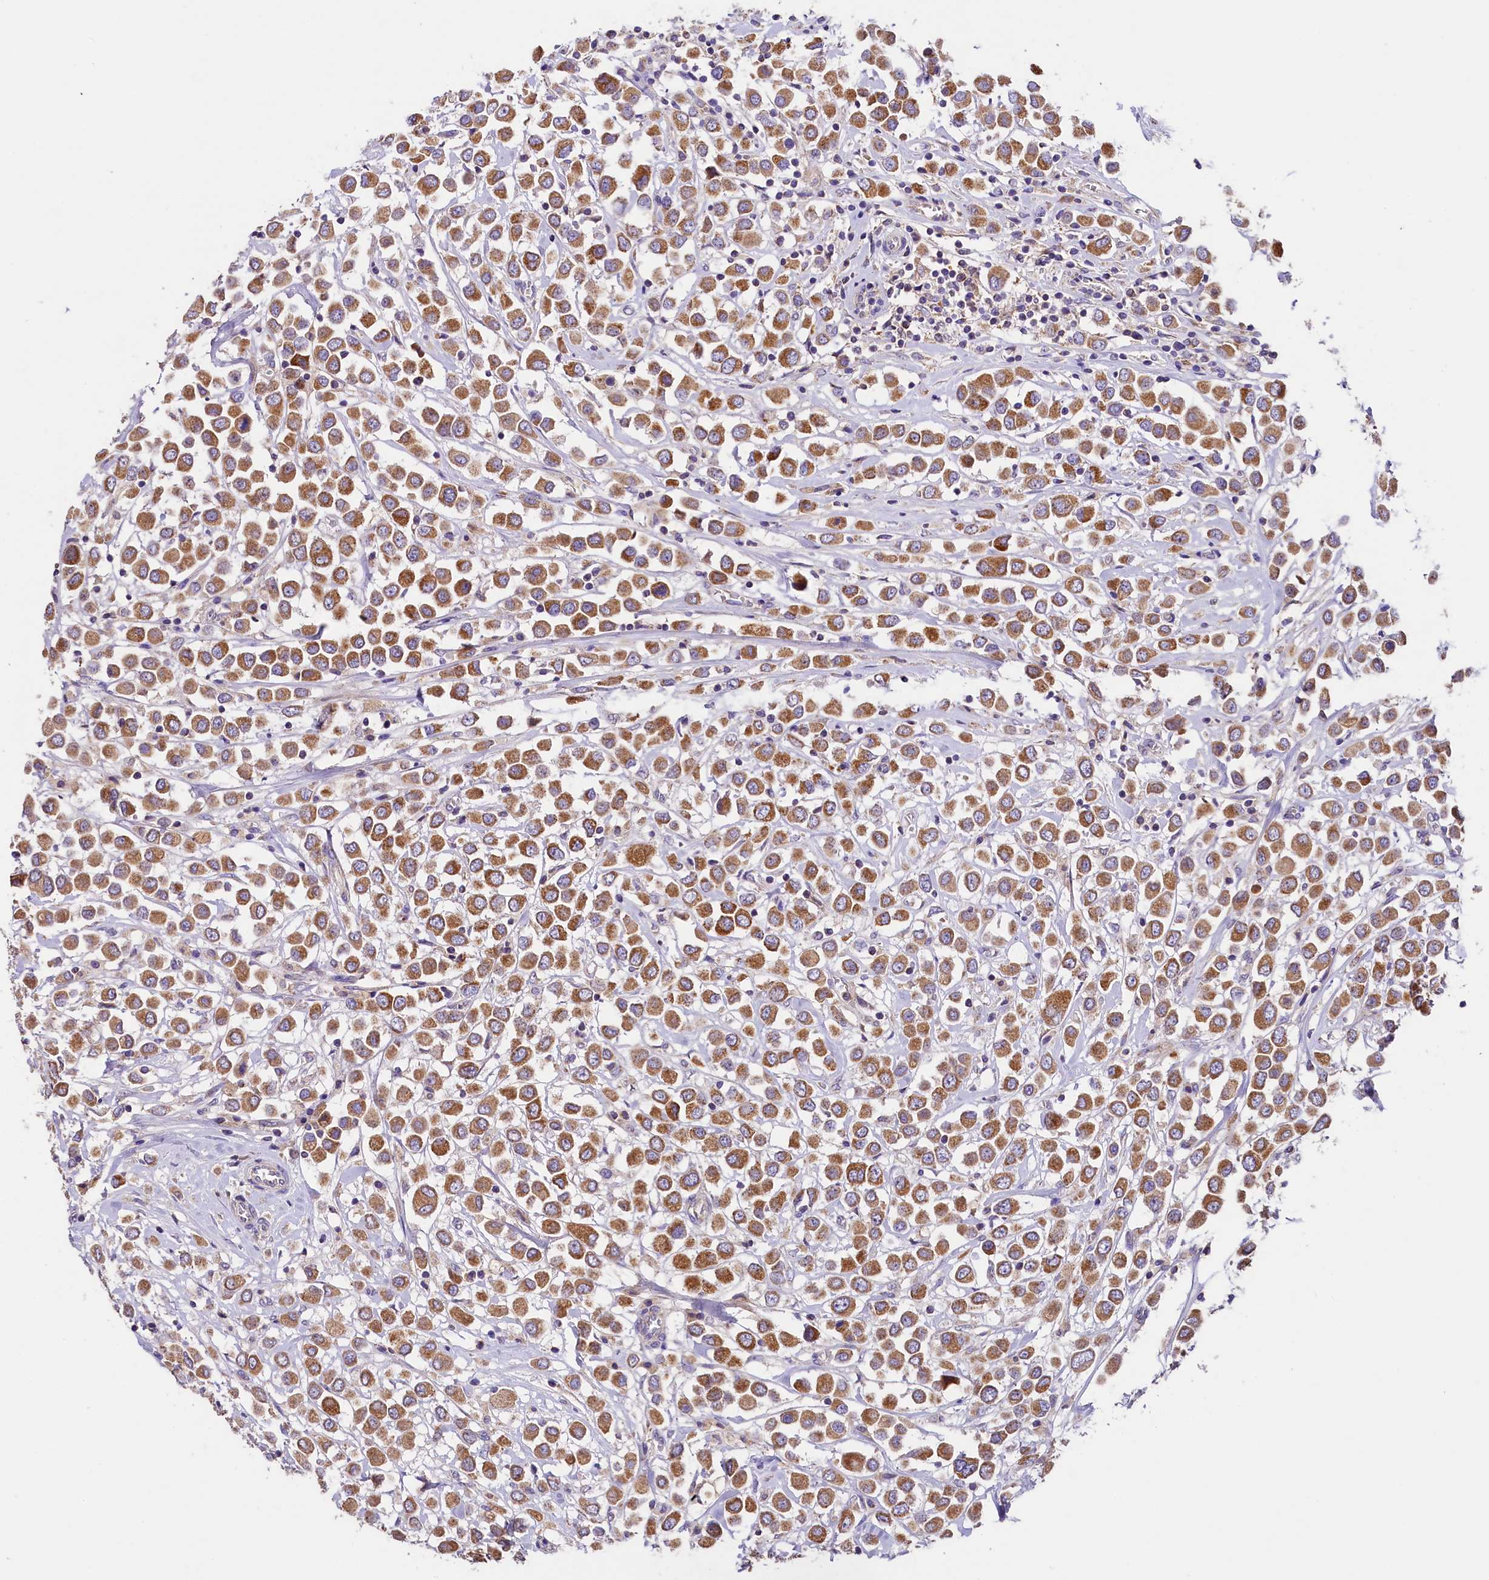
{"staining": {"intensity": "moderate", "quantity": ">75%", "location": "cytoplasmic/membranous"}, "tissue": "breast cancer", "cell_type": "Tumor cells", "image_type": "cancer", "snomed": [{"axis": "morphology", "description": "Duct carcinoma"}, {"axis": "topography", "description": "Breast"}], "caption": "A histopathology image showing moderate cytoplasmic/membranous staining in about >75% of tumor cells in breast invasive ductal carcinoma, as visualized by brown immunohistochemical staining.", "gene": "PMPCB", "patient": {"sex": "female", "age": 61}}